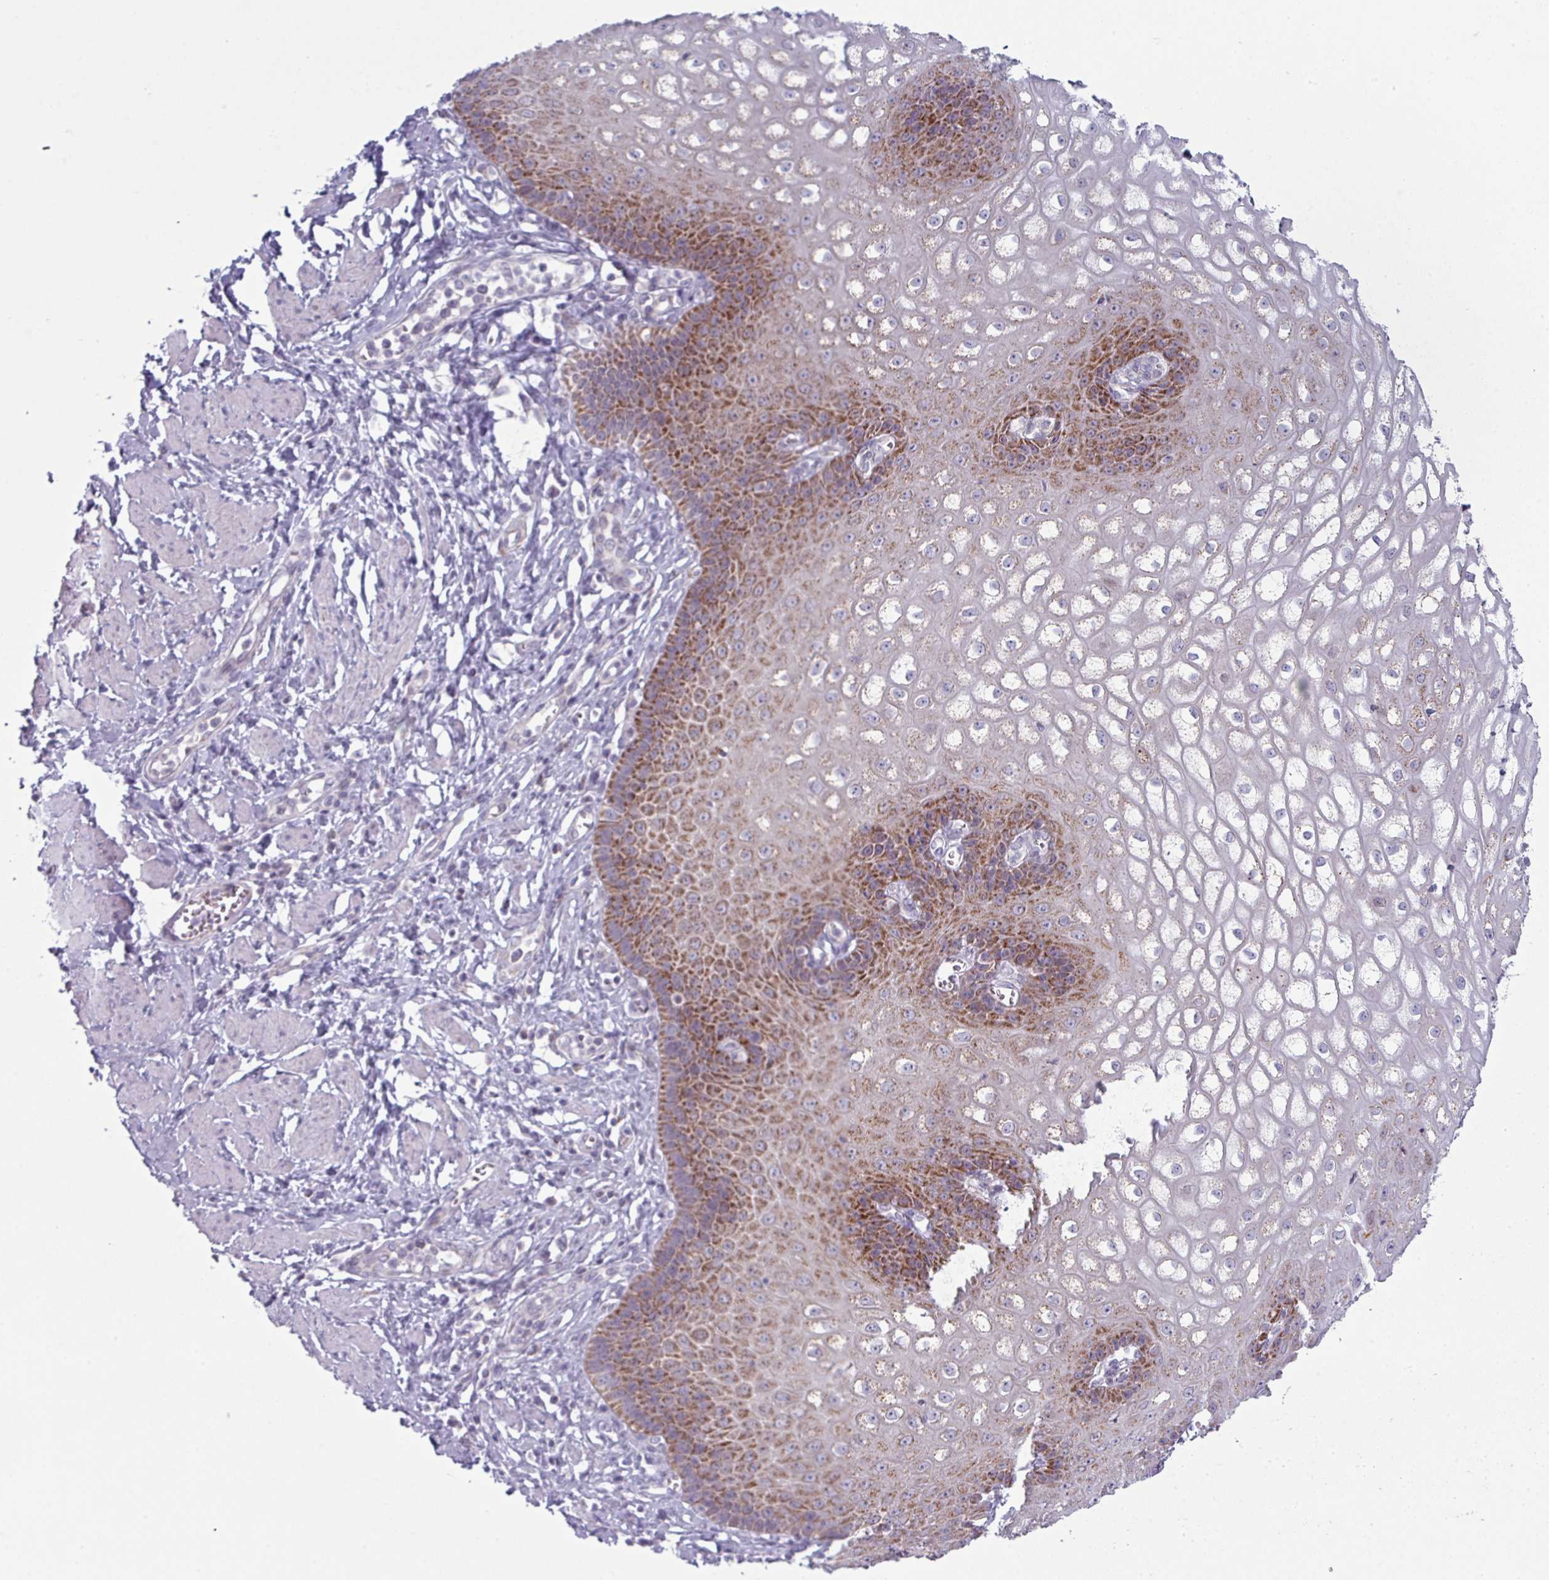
{"staining": {"intensity": "strong", "quantity": ">75%", "location": "cytoplasmic/membranous"}, "tissue": "esophagus", "cell_type": "Squamous epithelial cells", "image_type": "normal", "snomed": [{"axis": "morphology", "description": "Normal tissue, NOS"}, {"axis": "topography", "description": "Esophagus"}], "caption": "This photomicrograph demonstrates IHC staining of benign esophagus, with high strong cytoplasmic/membranous staining in approximately >75% of squamous epithelial cells.", "gene": "ZNF615", "patient": {"sex": "male", "age": 67}}